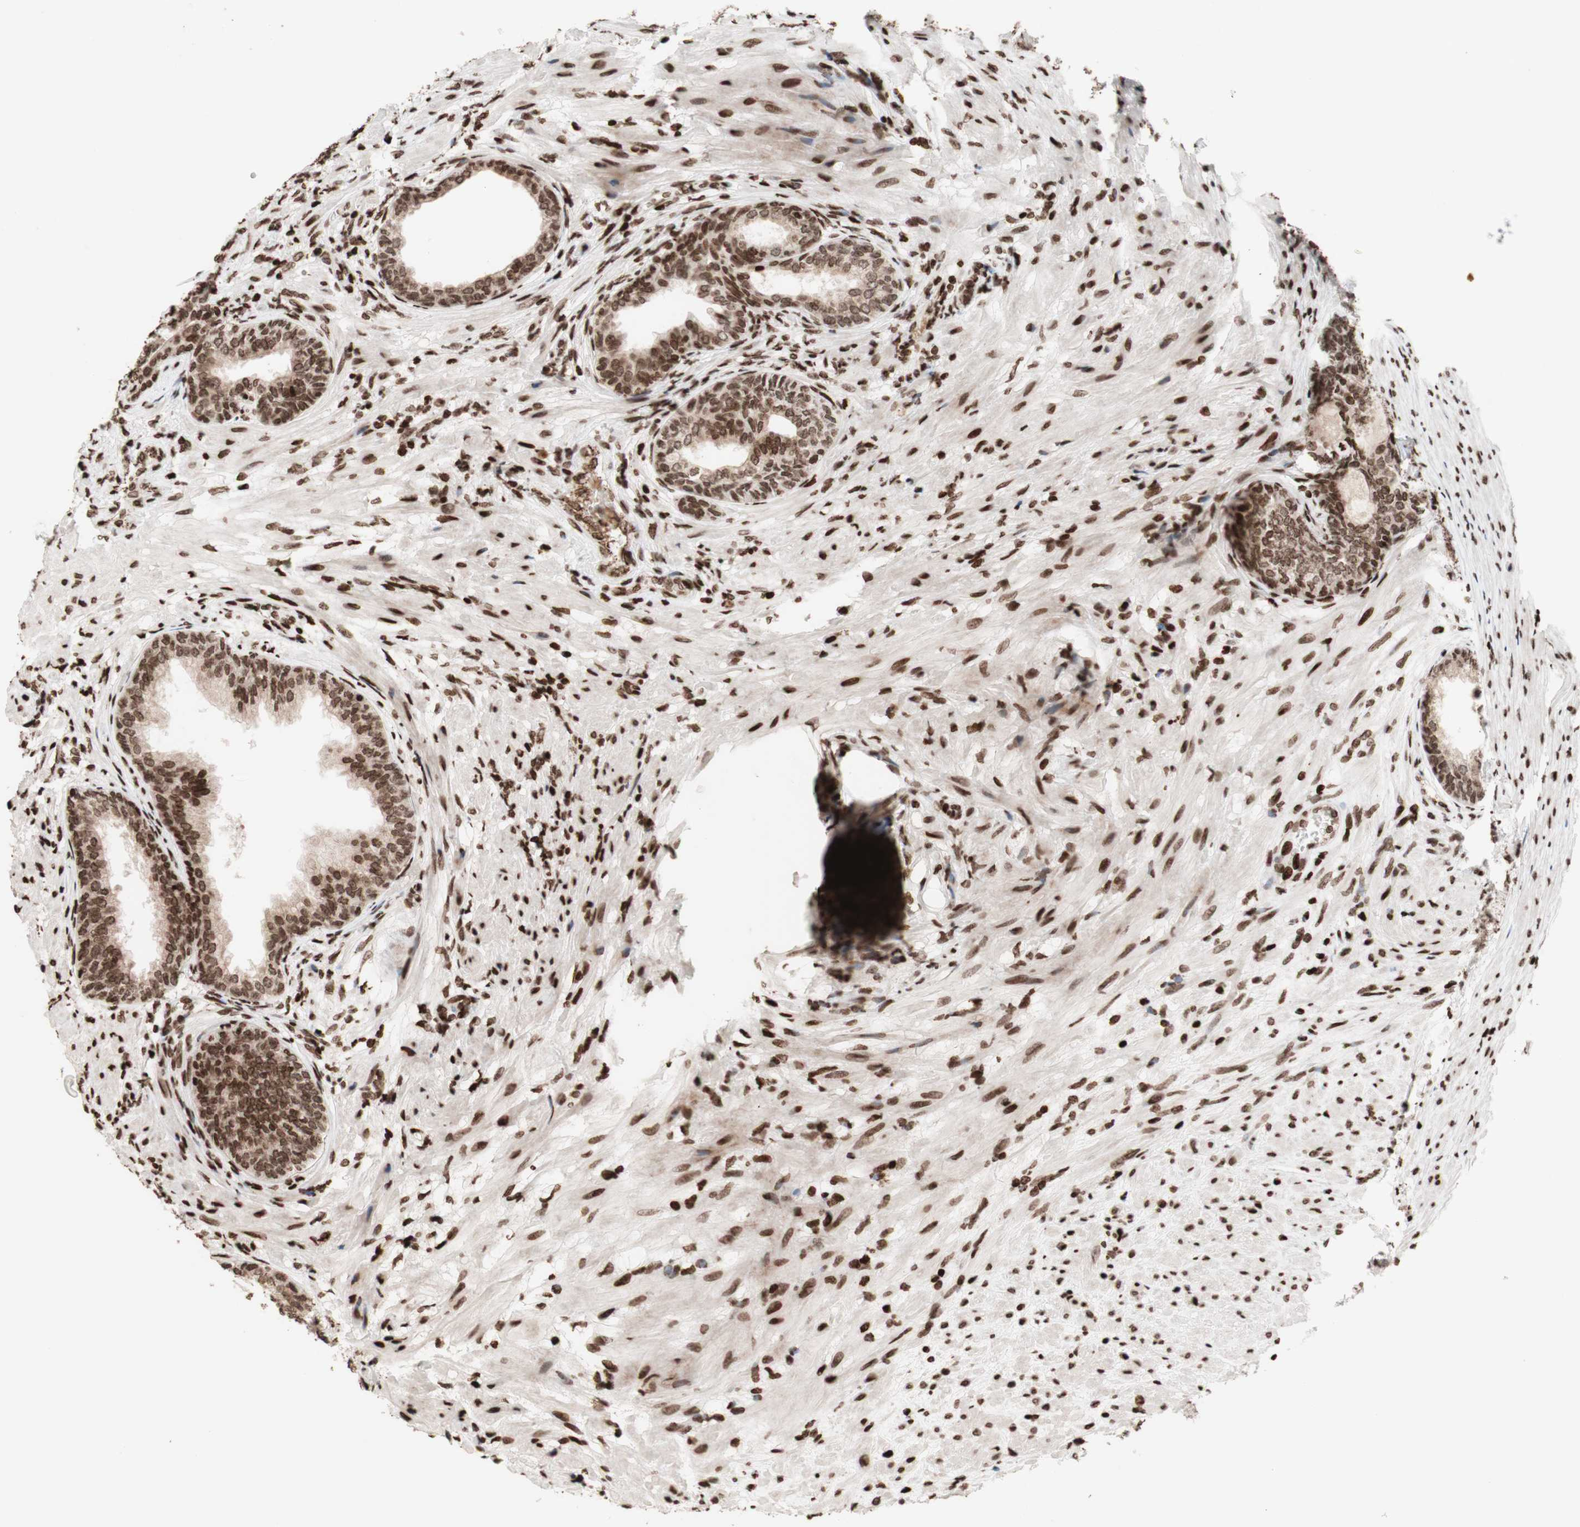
{"staining": {"intensity": "strong", "quantity": ">75%", "location": "nuclear"}, "tissue": "prostate", "cell_type": "Glandular cells", "image_type": "normal", "snomed": [{"axis": "morphology", "description": "Normal tissue, NOS"}, {"axis": "topography", "description": "Prostate"}], "caption": "A histopathology image showing strong nuclear positivity in about >75% of glandular cells in benign prostate, as visualized by brown immunohistochemical staining.", "gene": "NCAPD2", "patient": {"sex": "male", "age": 76}}